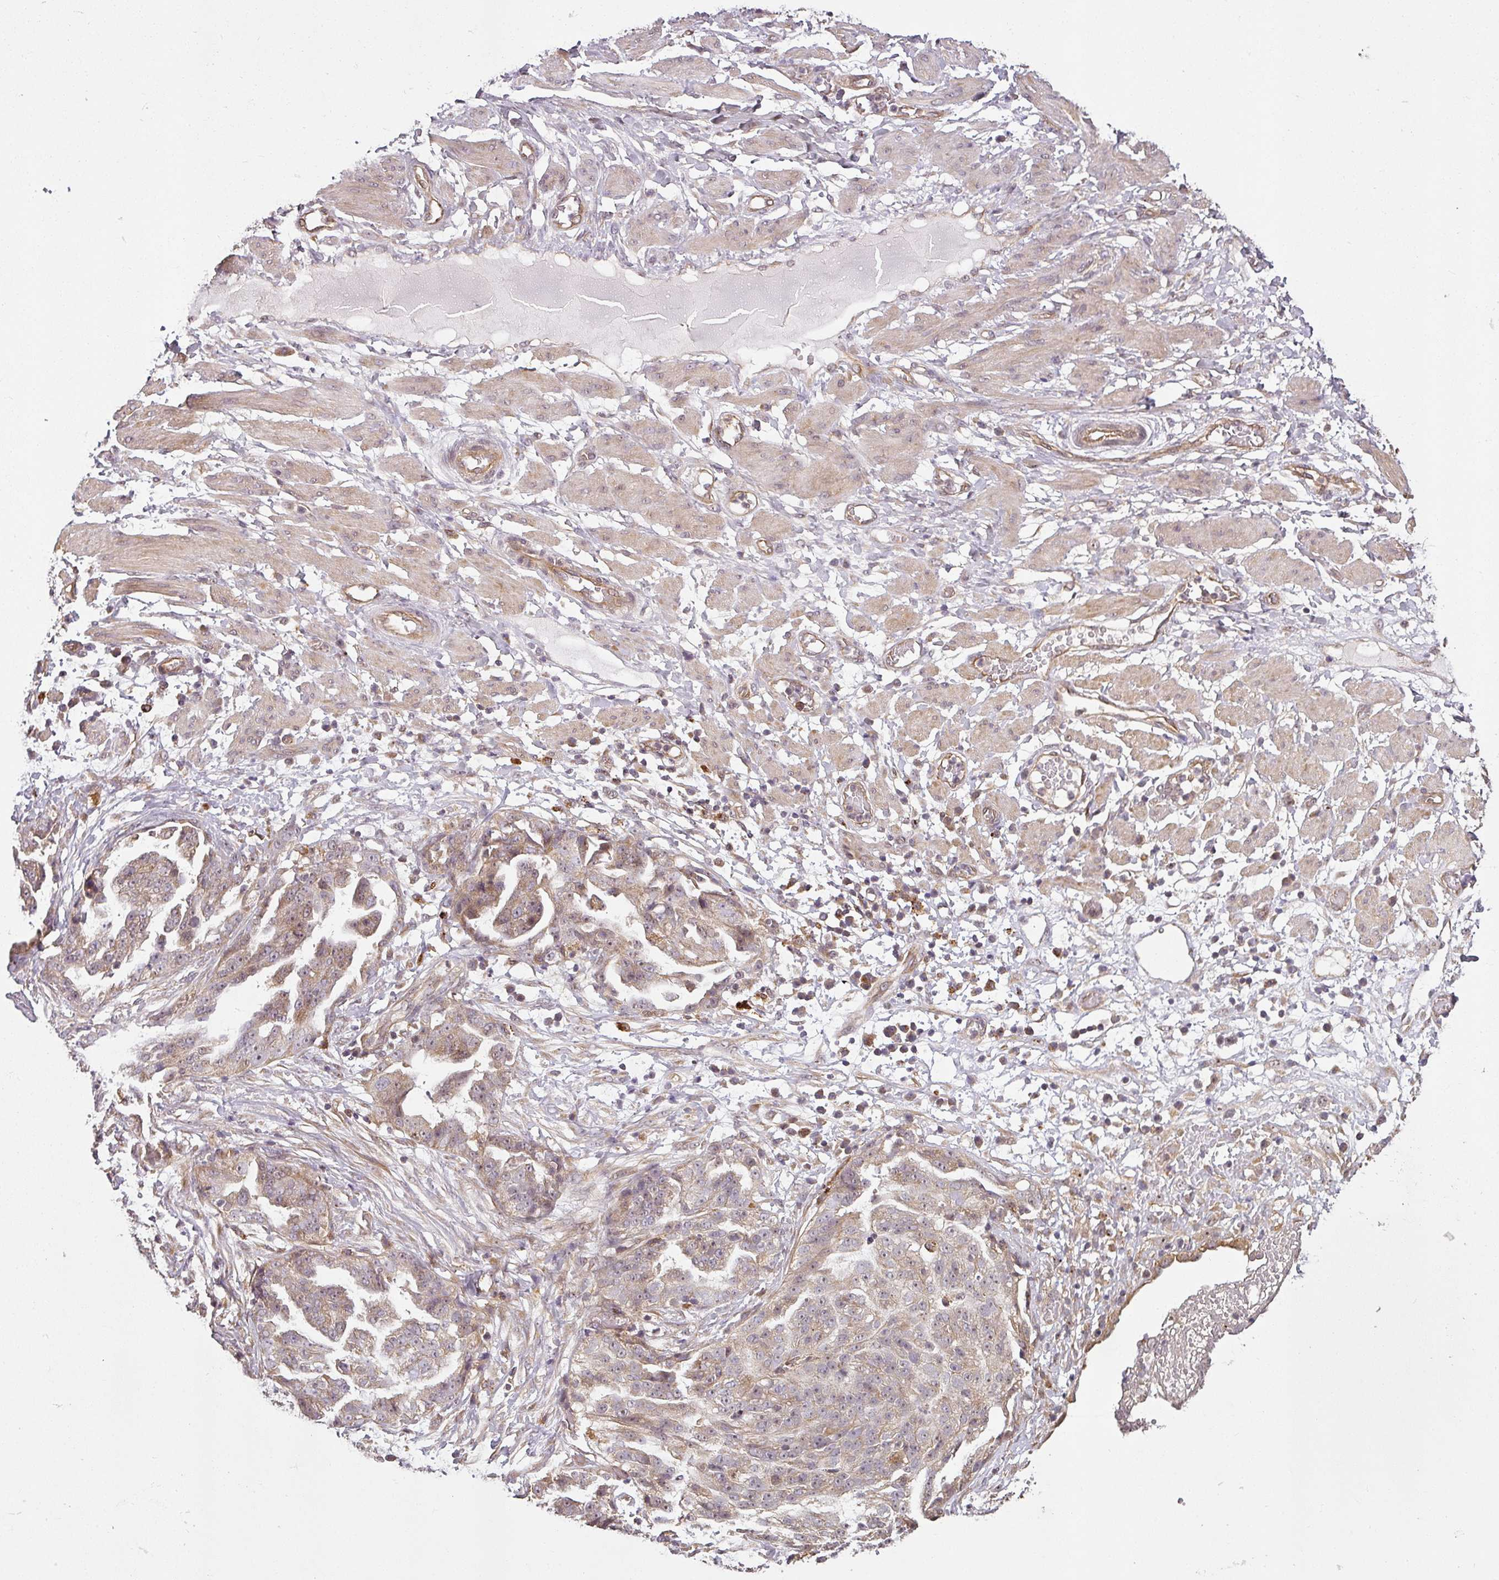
{"staining": {"intensity": "weak", "quantity": ">75%", "location": "cytoplasmic/membranous,nuclear"}, "tissue": "ovarian cancer", "cell_type": "Tumor cells", "image_type": "cancer", "snomed": [{"axis": "morphology", "description": "Cystadenocarcinoma, serous, NOS"}, {"axis": "topography", "description": "Ovary"}], "caption": "Protein staining exhibits weak cytoplasmic/membranous and nuclear staining in approximately >75% of tumor cells in ovarian cancer.", "gene": "DIMT1", "patient": {"sex": "female", "age": 58}}